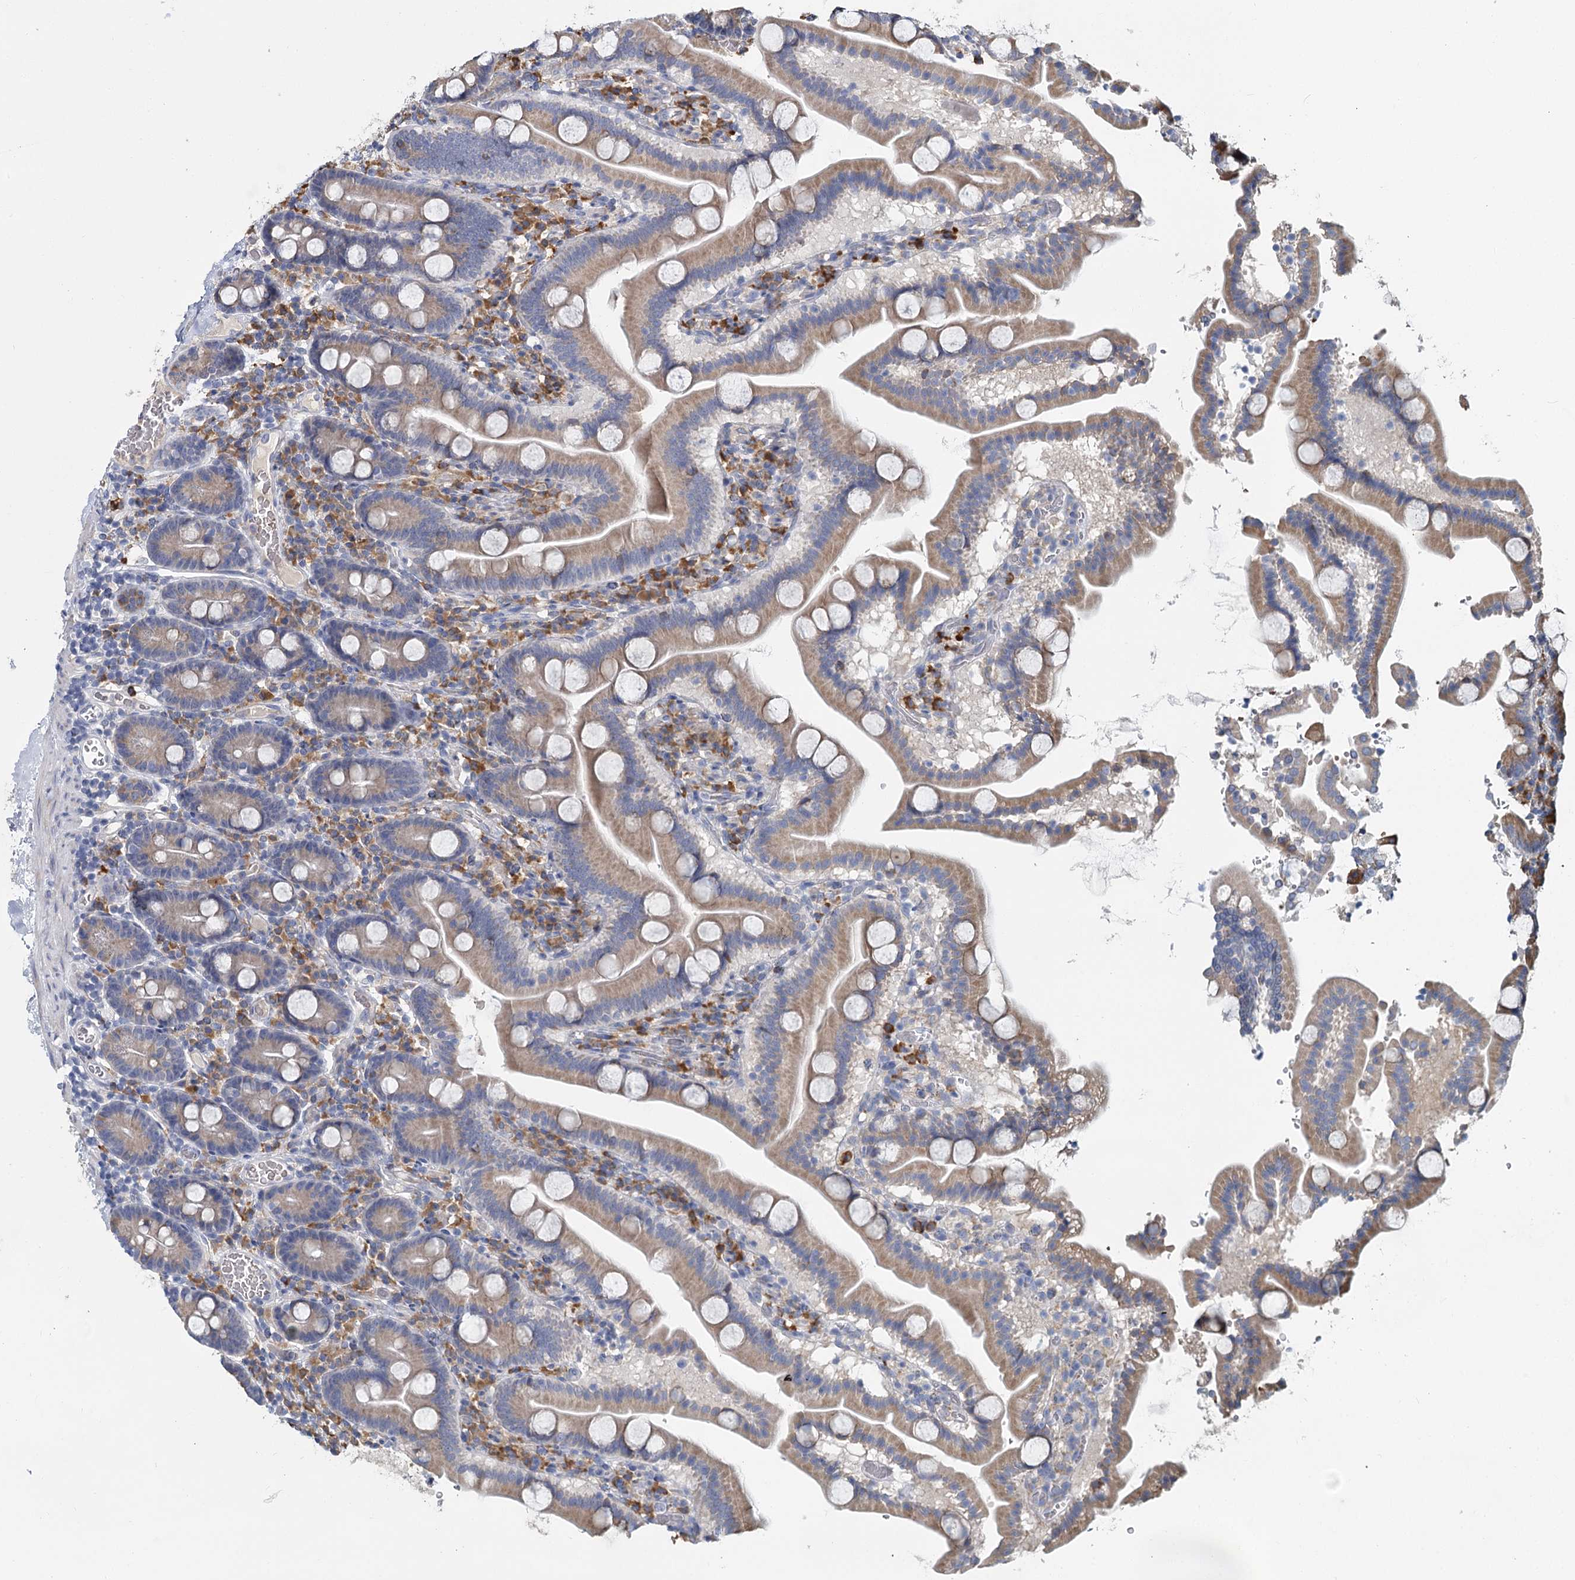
{"staining": {"intensity": "weak", "quantity": "25%-75%", "location": "cytoplasmic/membranous"}, "tissue": "duodenum", "cell_type": "Glandular cells", "image_type": "normal", "snomed": [{"axis": "morphology", "description": "Normal tissue, NOS"}, {"axis": "topography", "description": "Duodenum"}], "caption": "Immunohistochemical staining of normal human duodenum reveals low levels of weak cytoplasmic/membranous positivity in approximately 25%-75% of glandular cells.", "gene": "ANKRD16", "patient": {"sex": "male", "age": 55}}